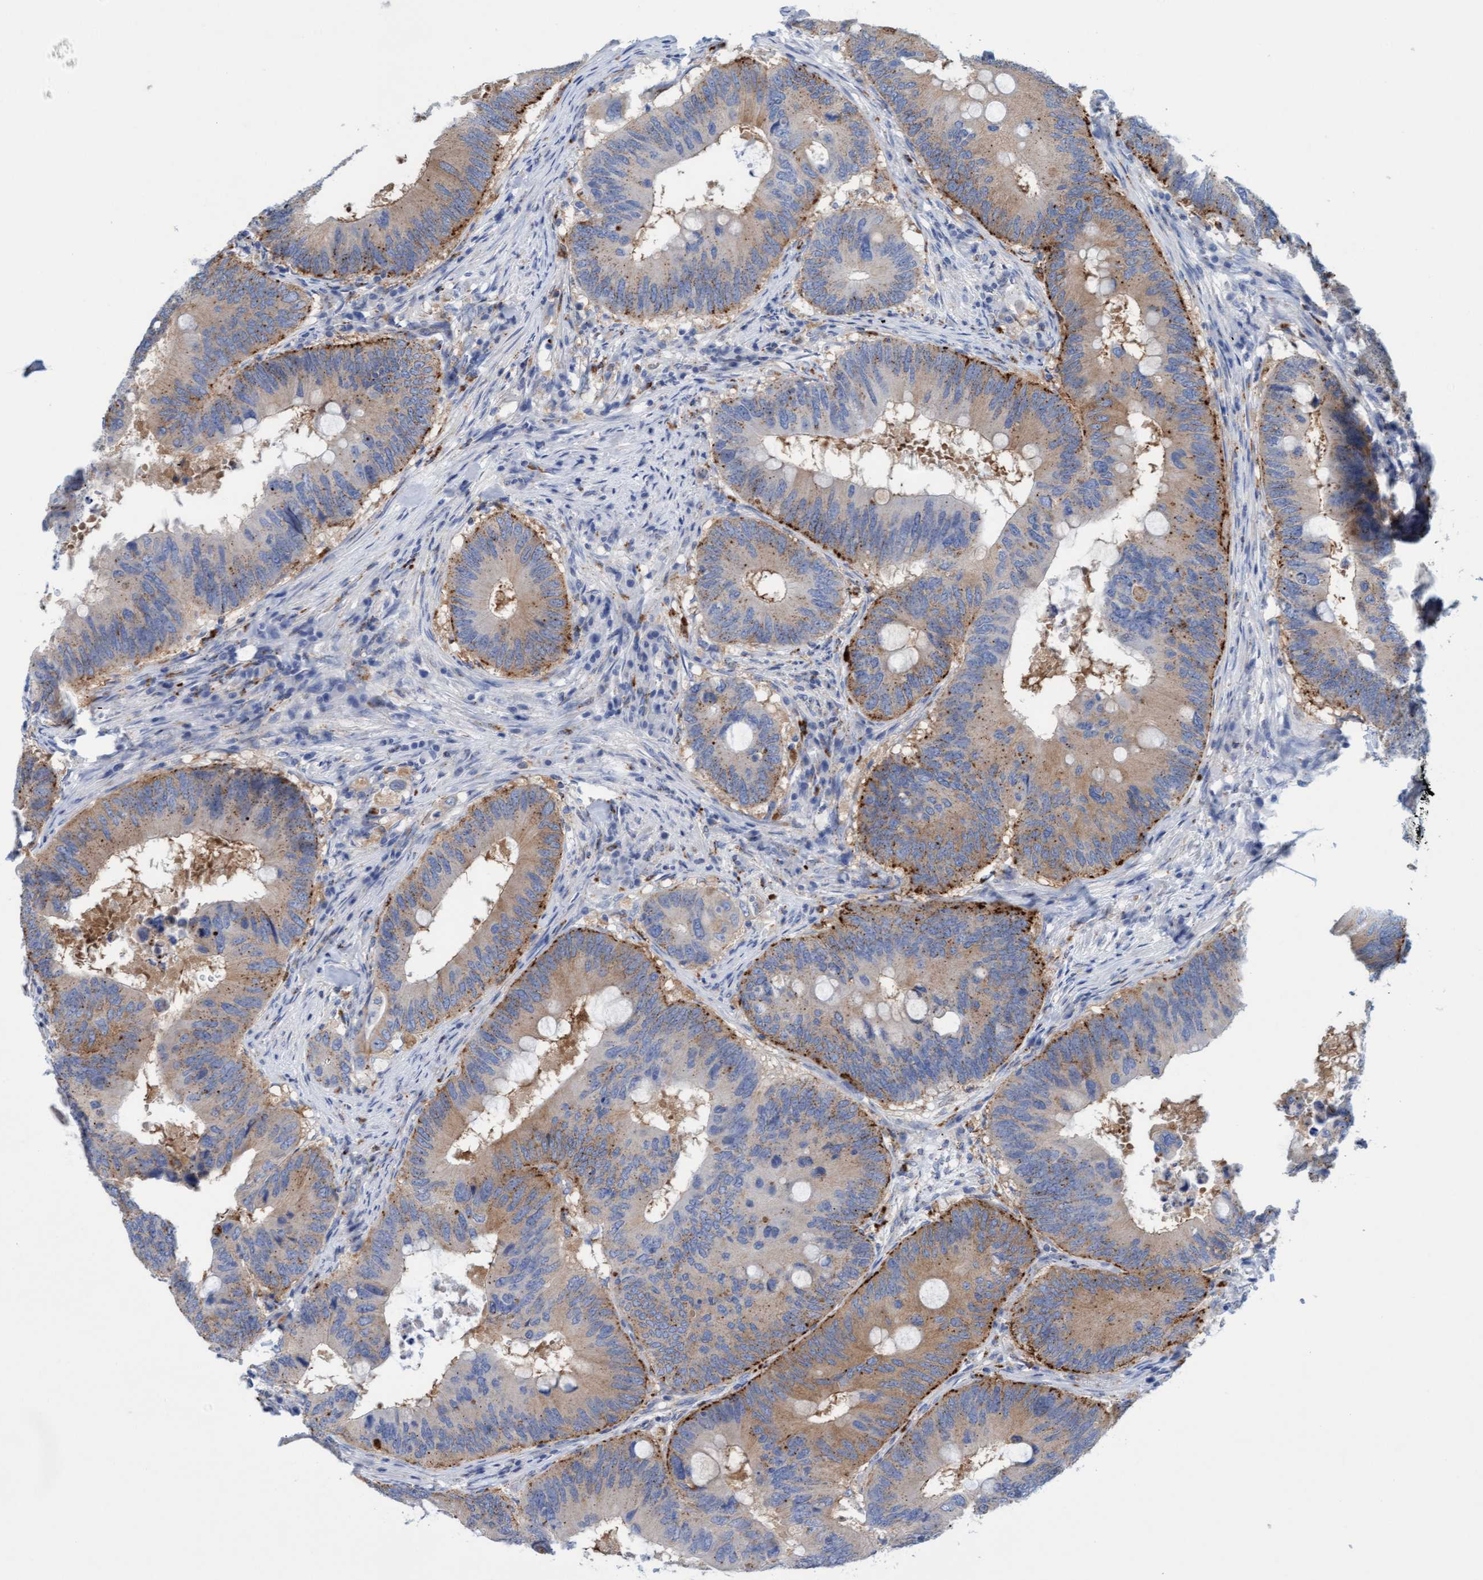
{"staining": {"intensity": "moderate", "quantity": ">75%", "location": "cytoplasmic/membranous"}, "tissue": "colorectal cancer", "cell_type": "Tumor cells", "image_type": "cancer", "snomed": [{"axis": "morphology", "description": "Adenocarcinoma, NOS"}, {"axis": "topography", "description": "Colon"}], "caption": "Protein analysis of colorectal cancer (adenocarcinoma) tissue shows moderate cytoplasmic/membranous positivity in approximately >75% of tumor cells.", "gene": "SGSH", "patient": {"sex": "male", "age": 71}}